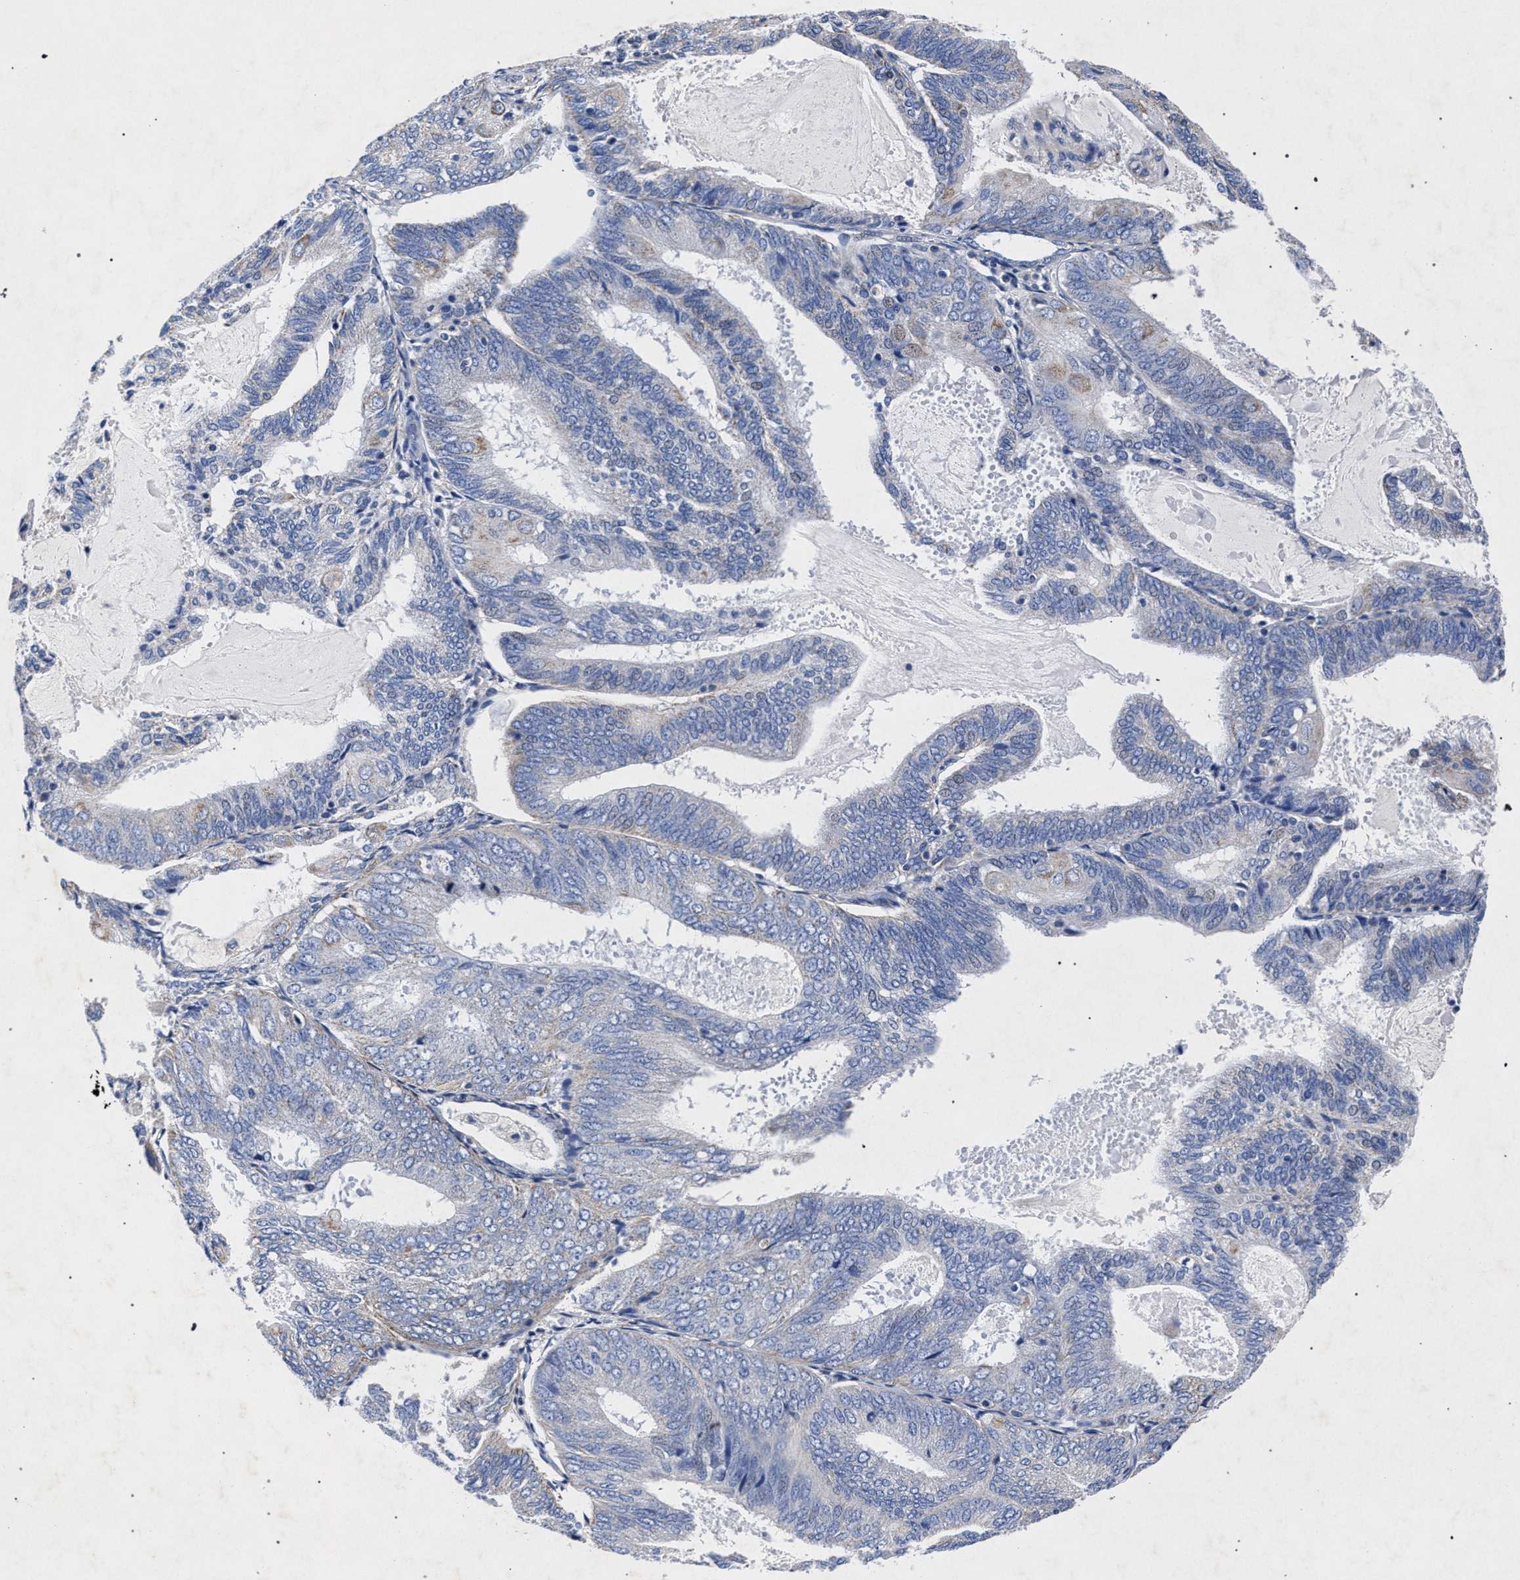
{"staining": {"intensity": "negative", "quantity": "none", "location": "none"}, "tissue": "endometrial cancer", "cell_type": "Tumor cells", "image_type": "cancer", "snomed": [{"axis": "morphology", "description": "Adenocarcinoma, NOS"}, {"axis": "topography", "description": "Endometrium"}], "caption": "Immunohistochemistry of human adenocarcinoma (endometrial) exhibits no staining in tumor cells. The staining was performed using DAB to visualize the protein expression in brown, while the nuclei were stained in blue with hematoxylin (Magnification: 20x).", "gene": "HSD17B14", "patient": {"sex": "female", "age": 81}}